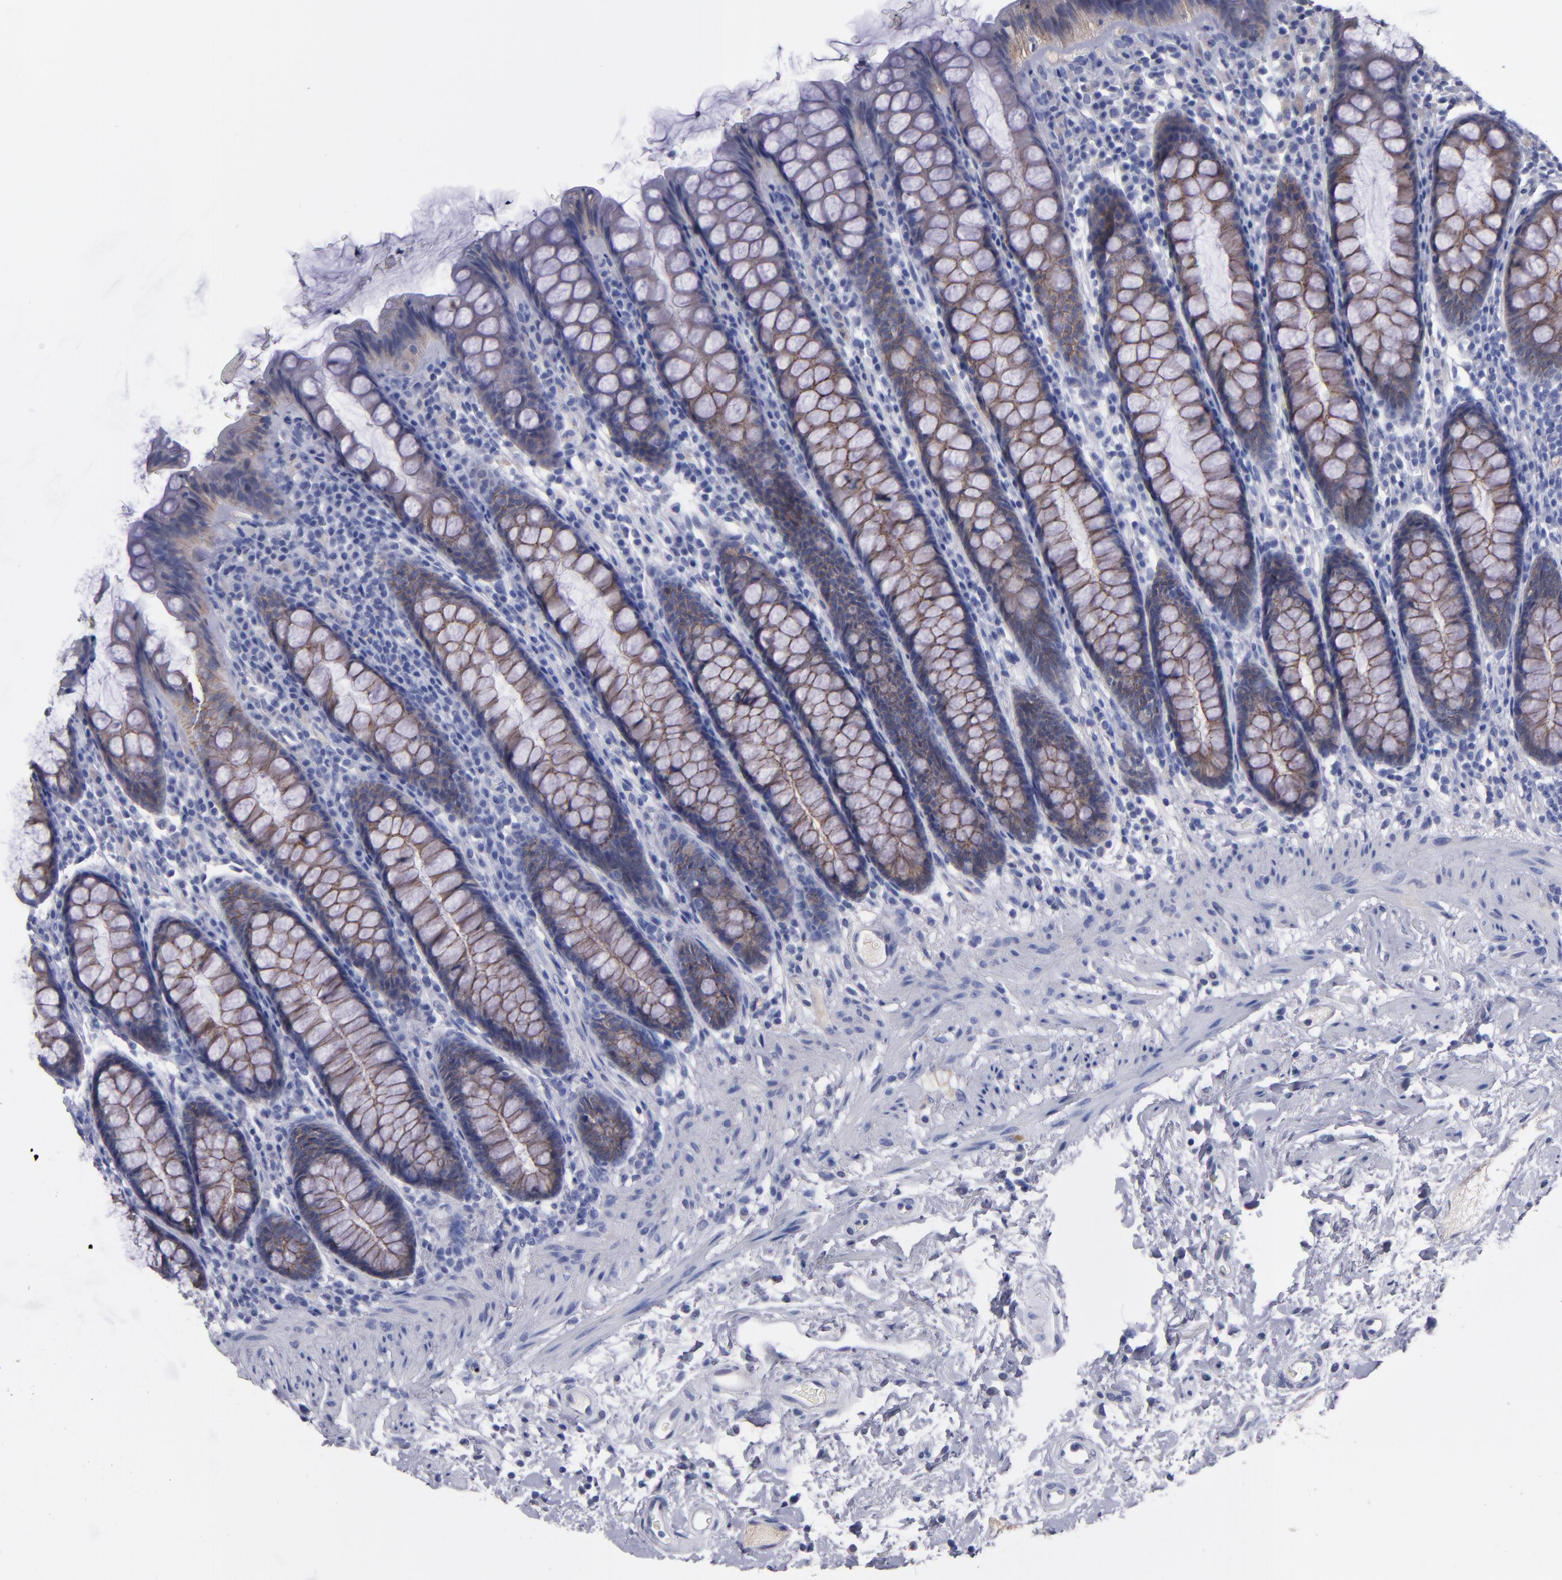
{"staining": {"intensity": "weak", "quantity": ">75%", "location": "cytoplasmic/membranous"}, "tissue": "rectum", "cell_type": "Glandular cells", "image_type": "normal", "snomed": [{"axis": "morphology", "description": "Normal tissue, NOS"}, {"axis": "topography", "description": "Rectum"}], "caption": "Protein staining reveals weak cytoplasmic/membranous staining in approximately >75% of glandular cells in normal rectum. (DAB IHC, brown staining for protein, blue staining for nuclei).", "gene": "CDH3", "patient": {"sex": "male", "age": 92}}